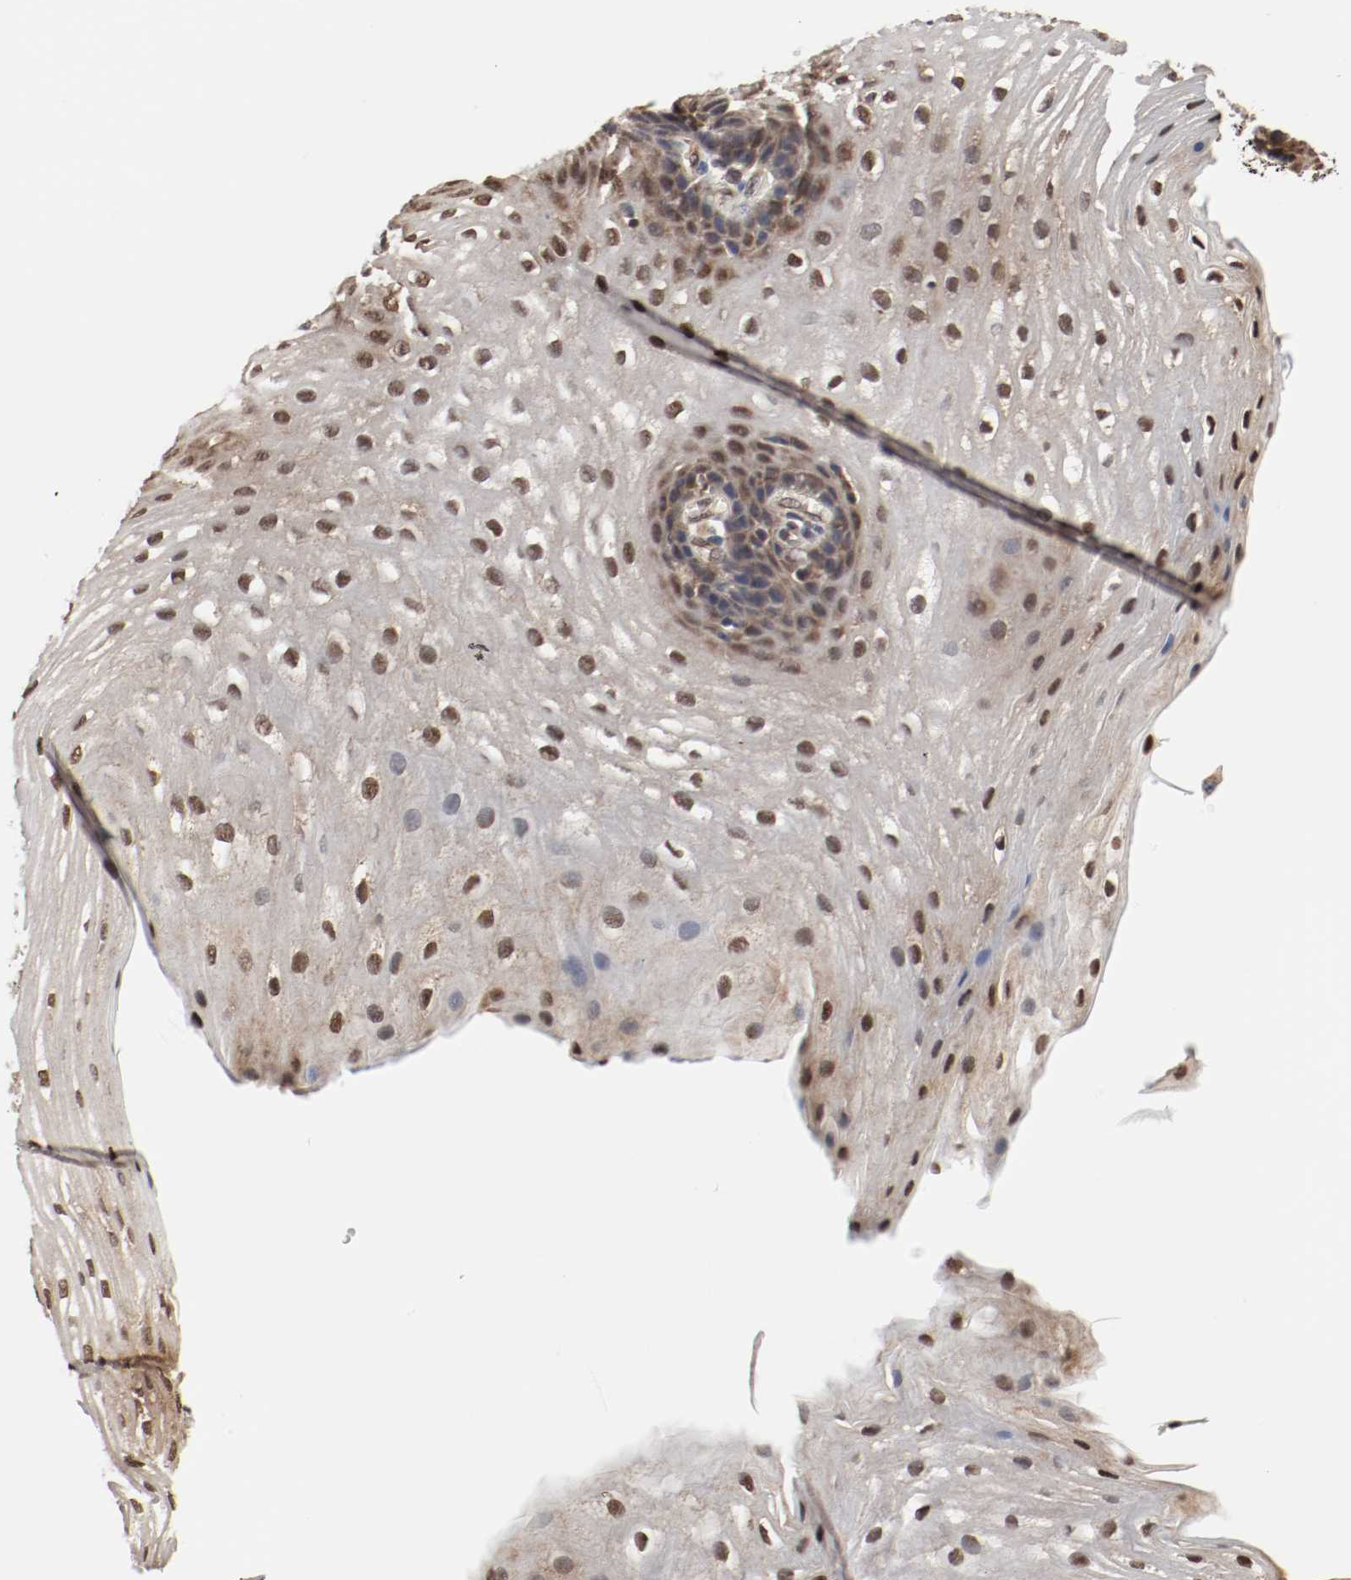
{"staining": {"intensity": "strong", "quantity": ">75%", "location": "cytoplasmic/membranous,nuclear"}, "tissue": "esophagus", "cell_type": "Squamous epithelial cells", "image_type": "normal", "snomed": [{"axis": "morphology", "description": "Normal tissue, NOS"}, {"axis": "topography", "description": "Esophagus"}], "caption": "High-magnification brightfield microscopy of normal esophagus stained with DAB (brown) and counterstained with hematoxylin (blue). squamous epithelial cells exhibit strong cytoplasmic/membranous,nuclear positivity is seen in approximately>75% of cells.", "gene": "AFG3L2", "patient": {"sex": "male", "age": 48}}